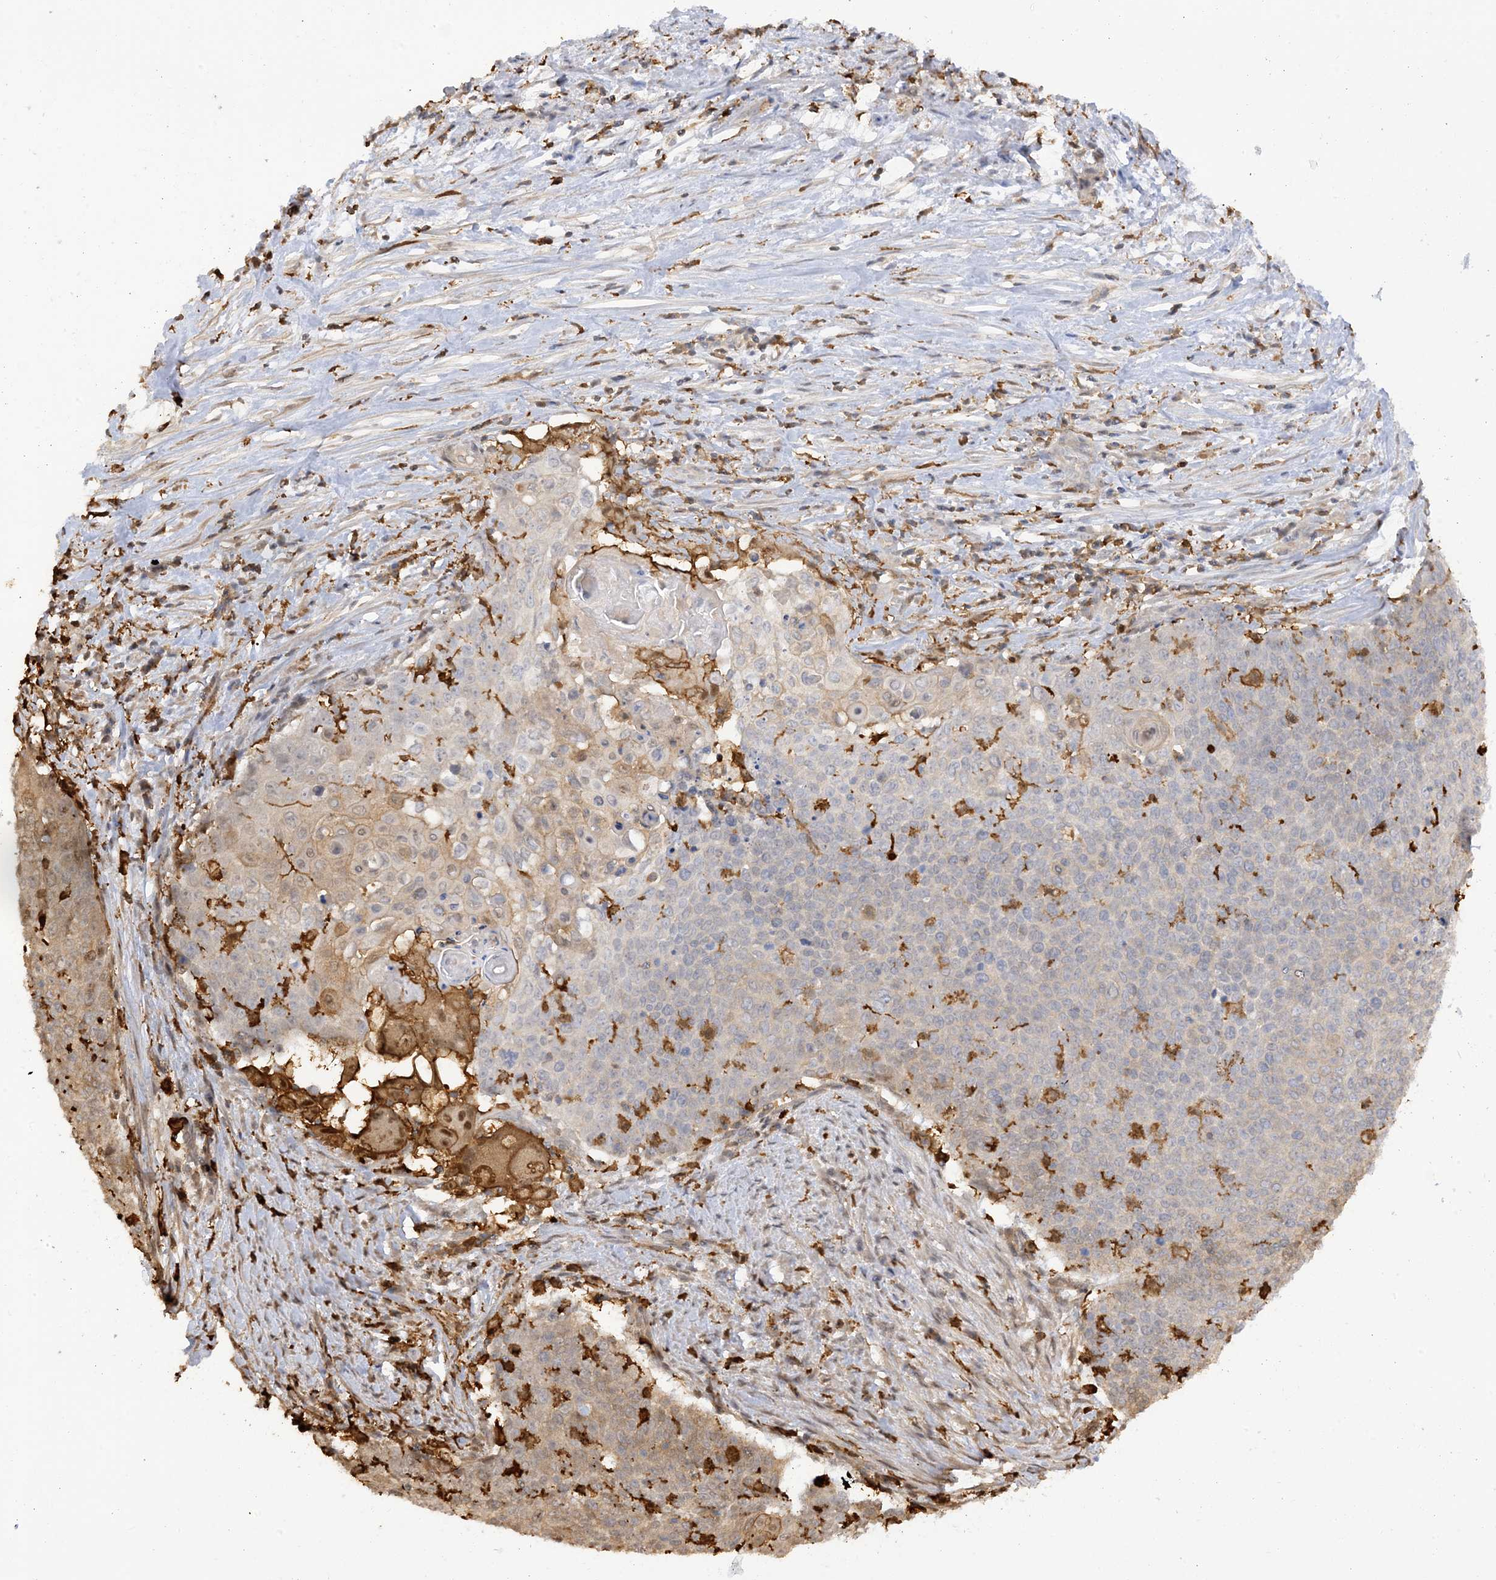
{"staining": {"intensity": "weak", "quantity": "<25%", "location": "cytoplasmic/membranous"}, "tissue": "cervical cancer", "cell_type": "Tumor cells", "image_type": "cancer", "snomed": [{"axis": "morphology", "description": "Squamous cell carcinoma, NOS"}, {"axis": "topography", "description": "Cervix"}], "caption": "Immunohistochemical staining of cervical cancer demonstrates no significant positivity in tumor cells. Nuclei are stained in blue.", "gene": "PHACTR2", "patient": {"sex": "female", "age": 39}}